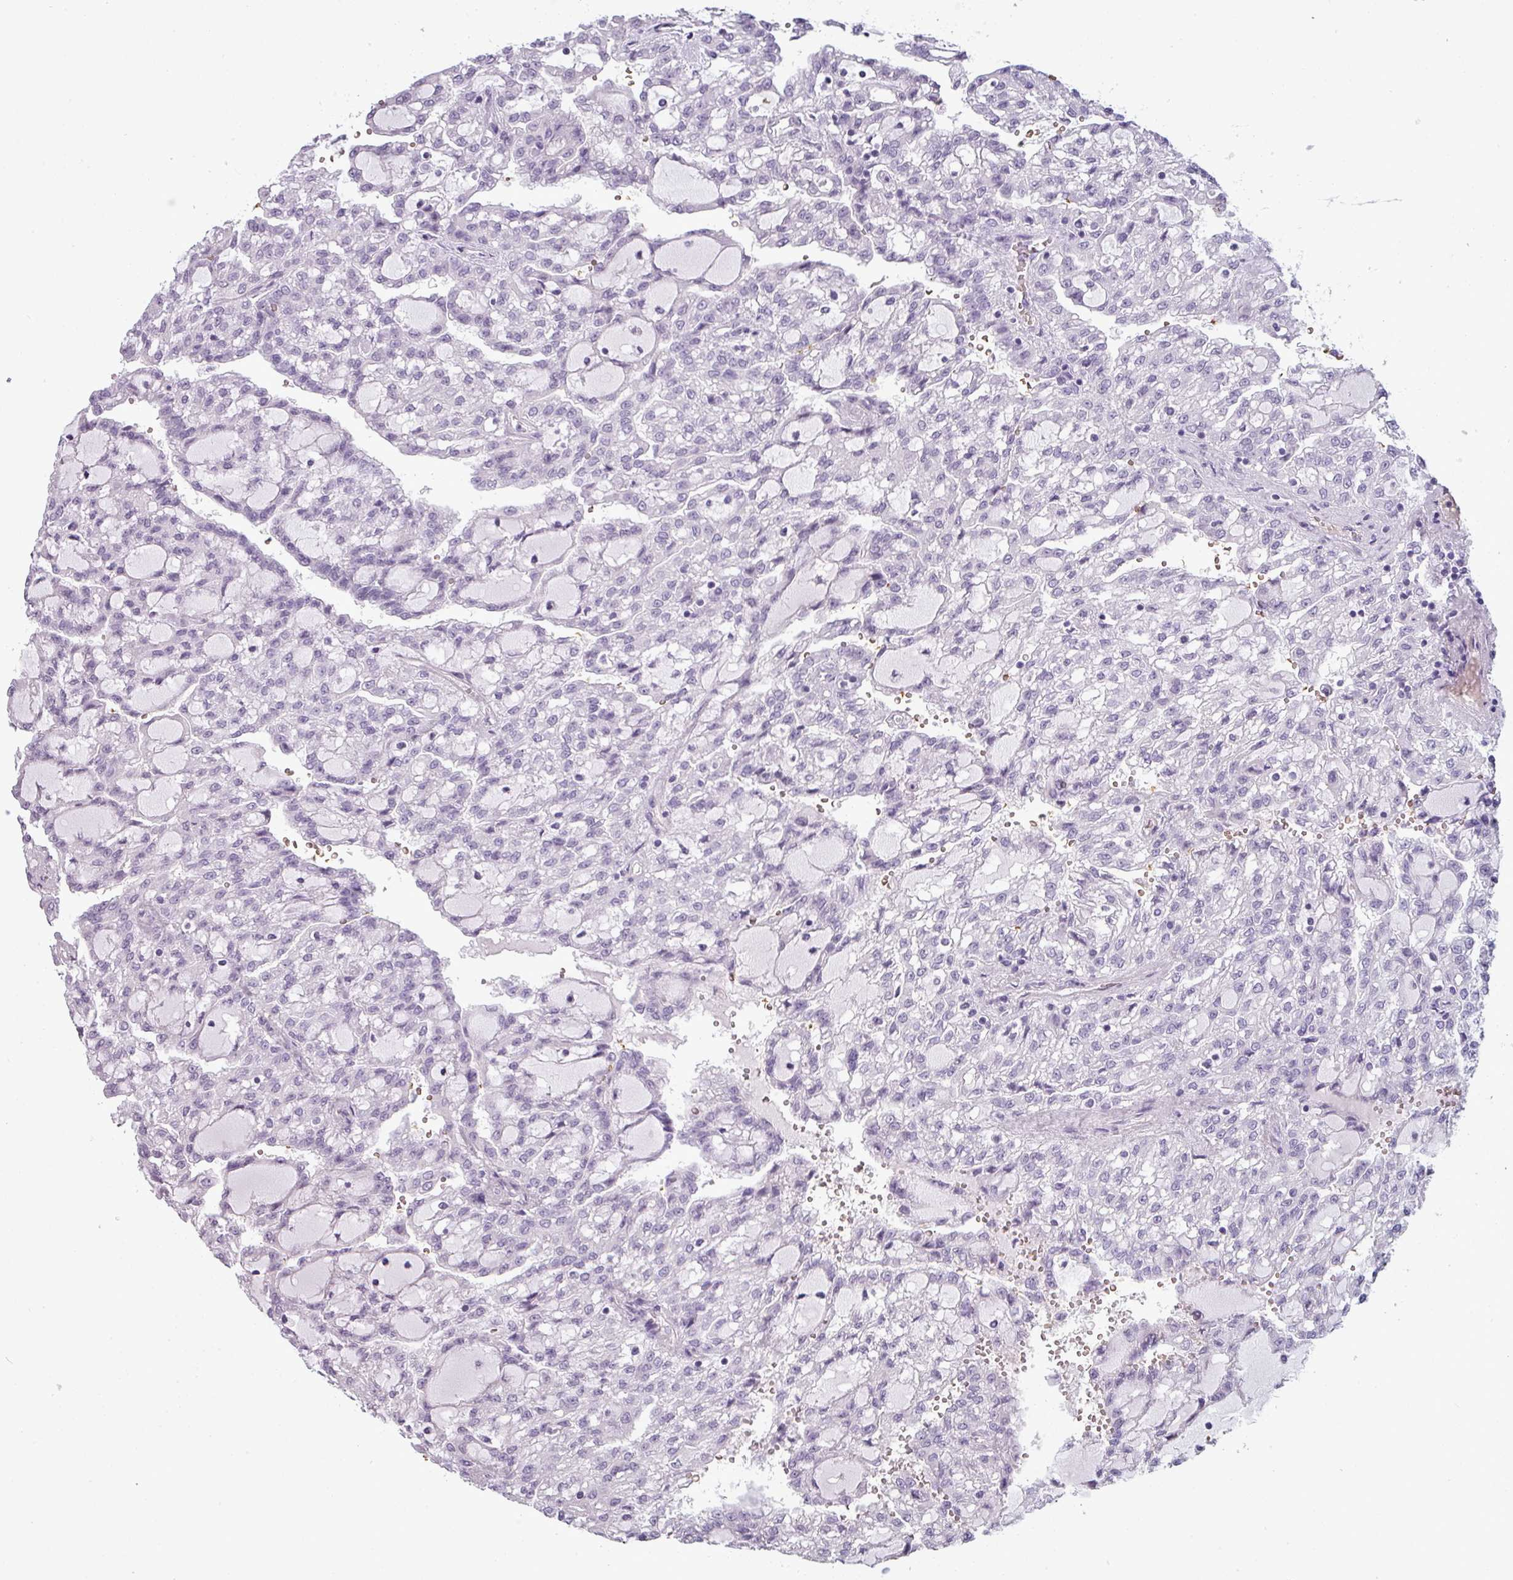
{"staining": {"intensity": "negative", "quantity": "none", "location": "none"}, "tissue": "renal cancer", "cell_type": "Tumor cells", "image_type": "cancer", "snomed": [{"axis": "morphology", "description": "Adenocarcinoma, NOS"}, {"axis": "topography", "description": "Kidney"}], "caption": "Adenocarcinoma (renal) stained for a protein using immunohistochemistry (IHC) shows no staining tumor cells.", "gene": "AREL1", "patient": {"sex": "male", "age": 63}}